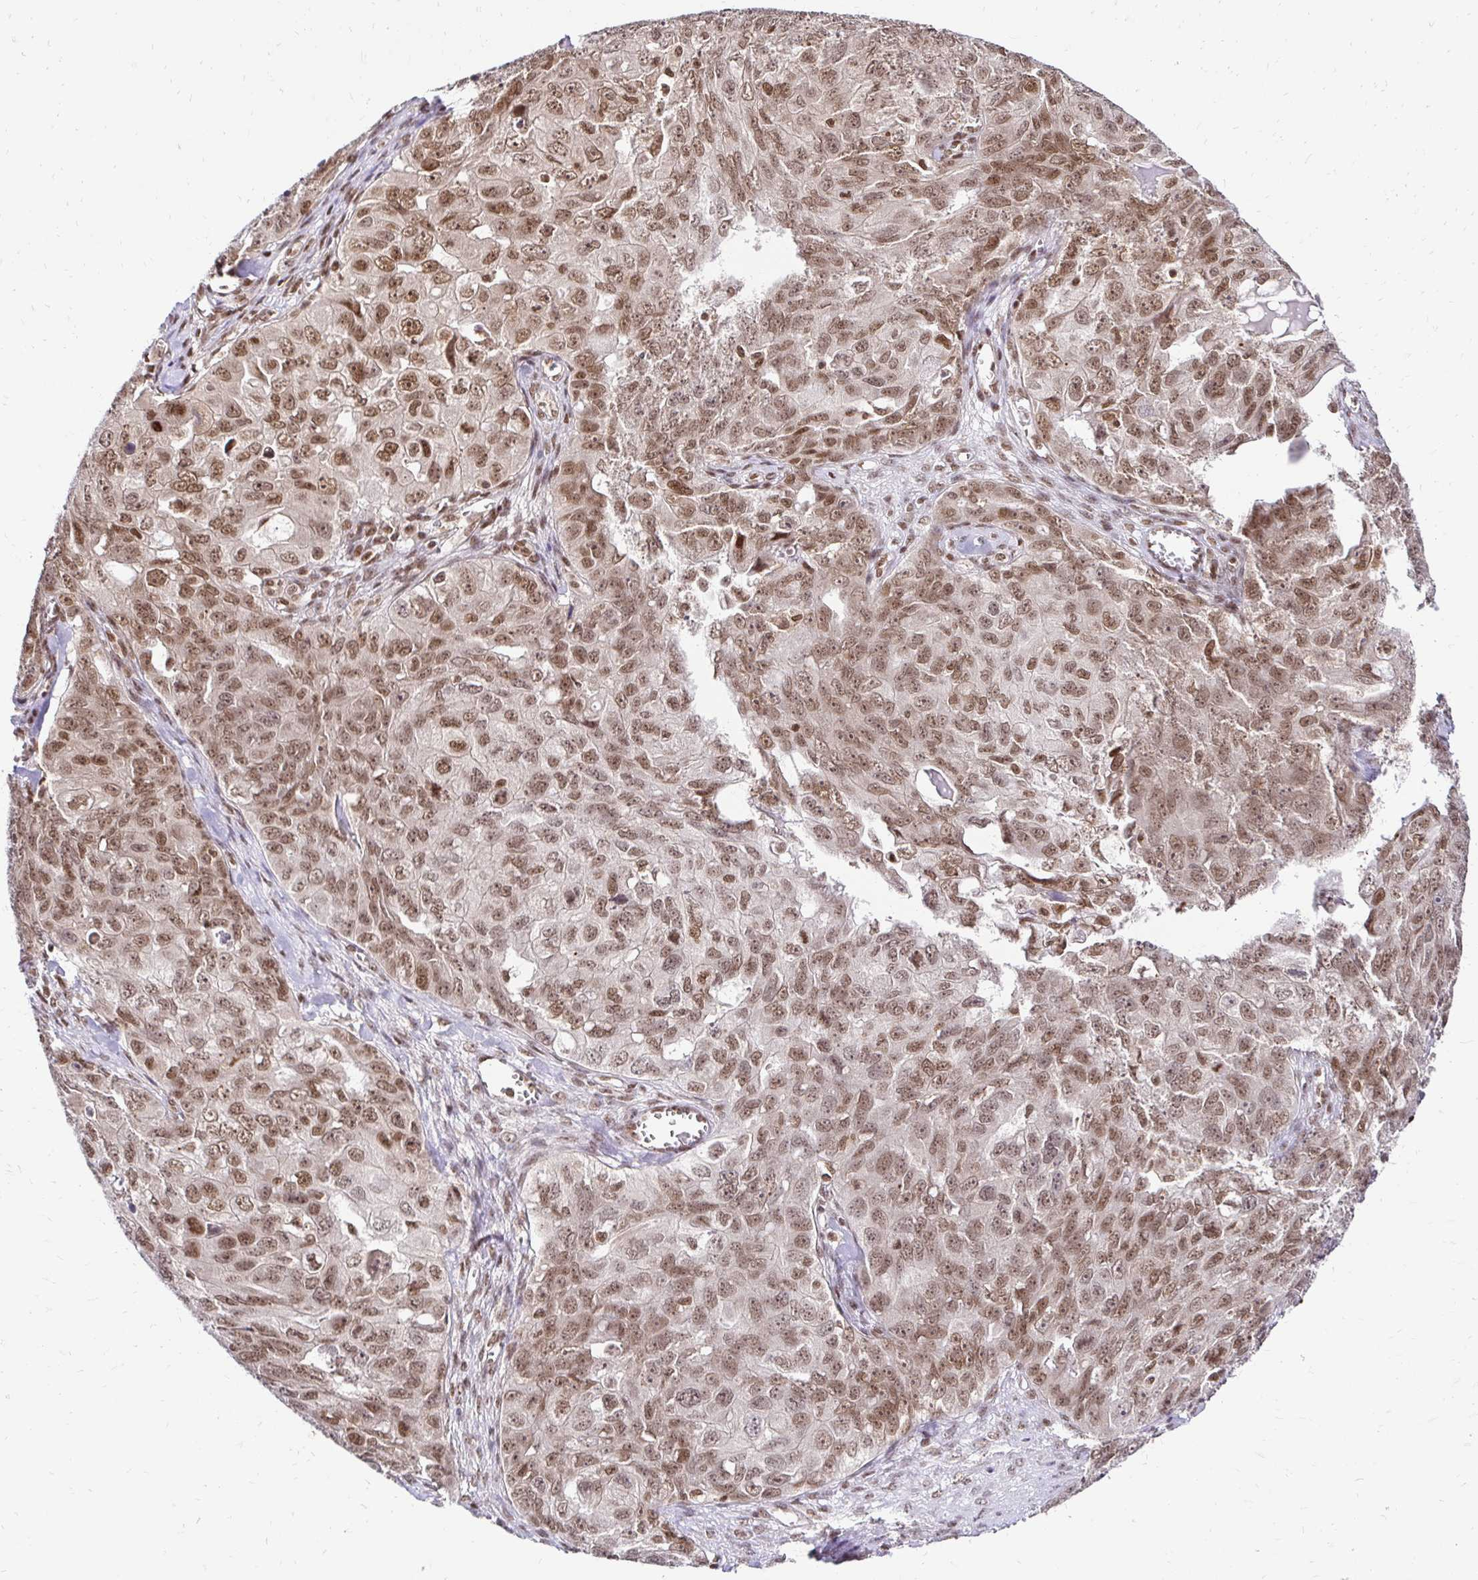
{"staining": {"intensity": "moderate", "quantity": ">75%", "location": "nuclear"}, "tissue": "ovarian cancer", "cell_type": "Tumor cells", "image_type": "cancer", "snomed": [{"axis": "morphology", "description": "Carcinoma, endometroid"}, {"axis": "topography", "description": "Ovary"}], "caption": "Immunohistochemistry (IHC) (DAB) staining of human endometroid carcinoma (ovarian) exhibits moderate nuclear protein positivity in about >75% of tumor cells.", "gene": "GLYR1", "patient": {"sex": "female", "age": 70}}